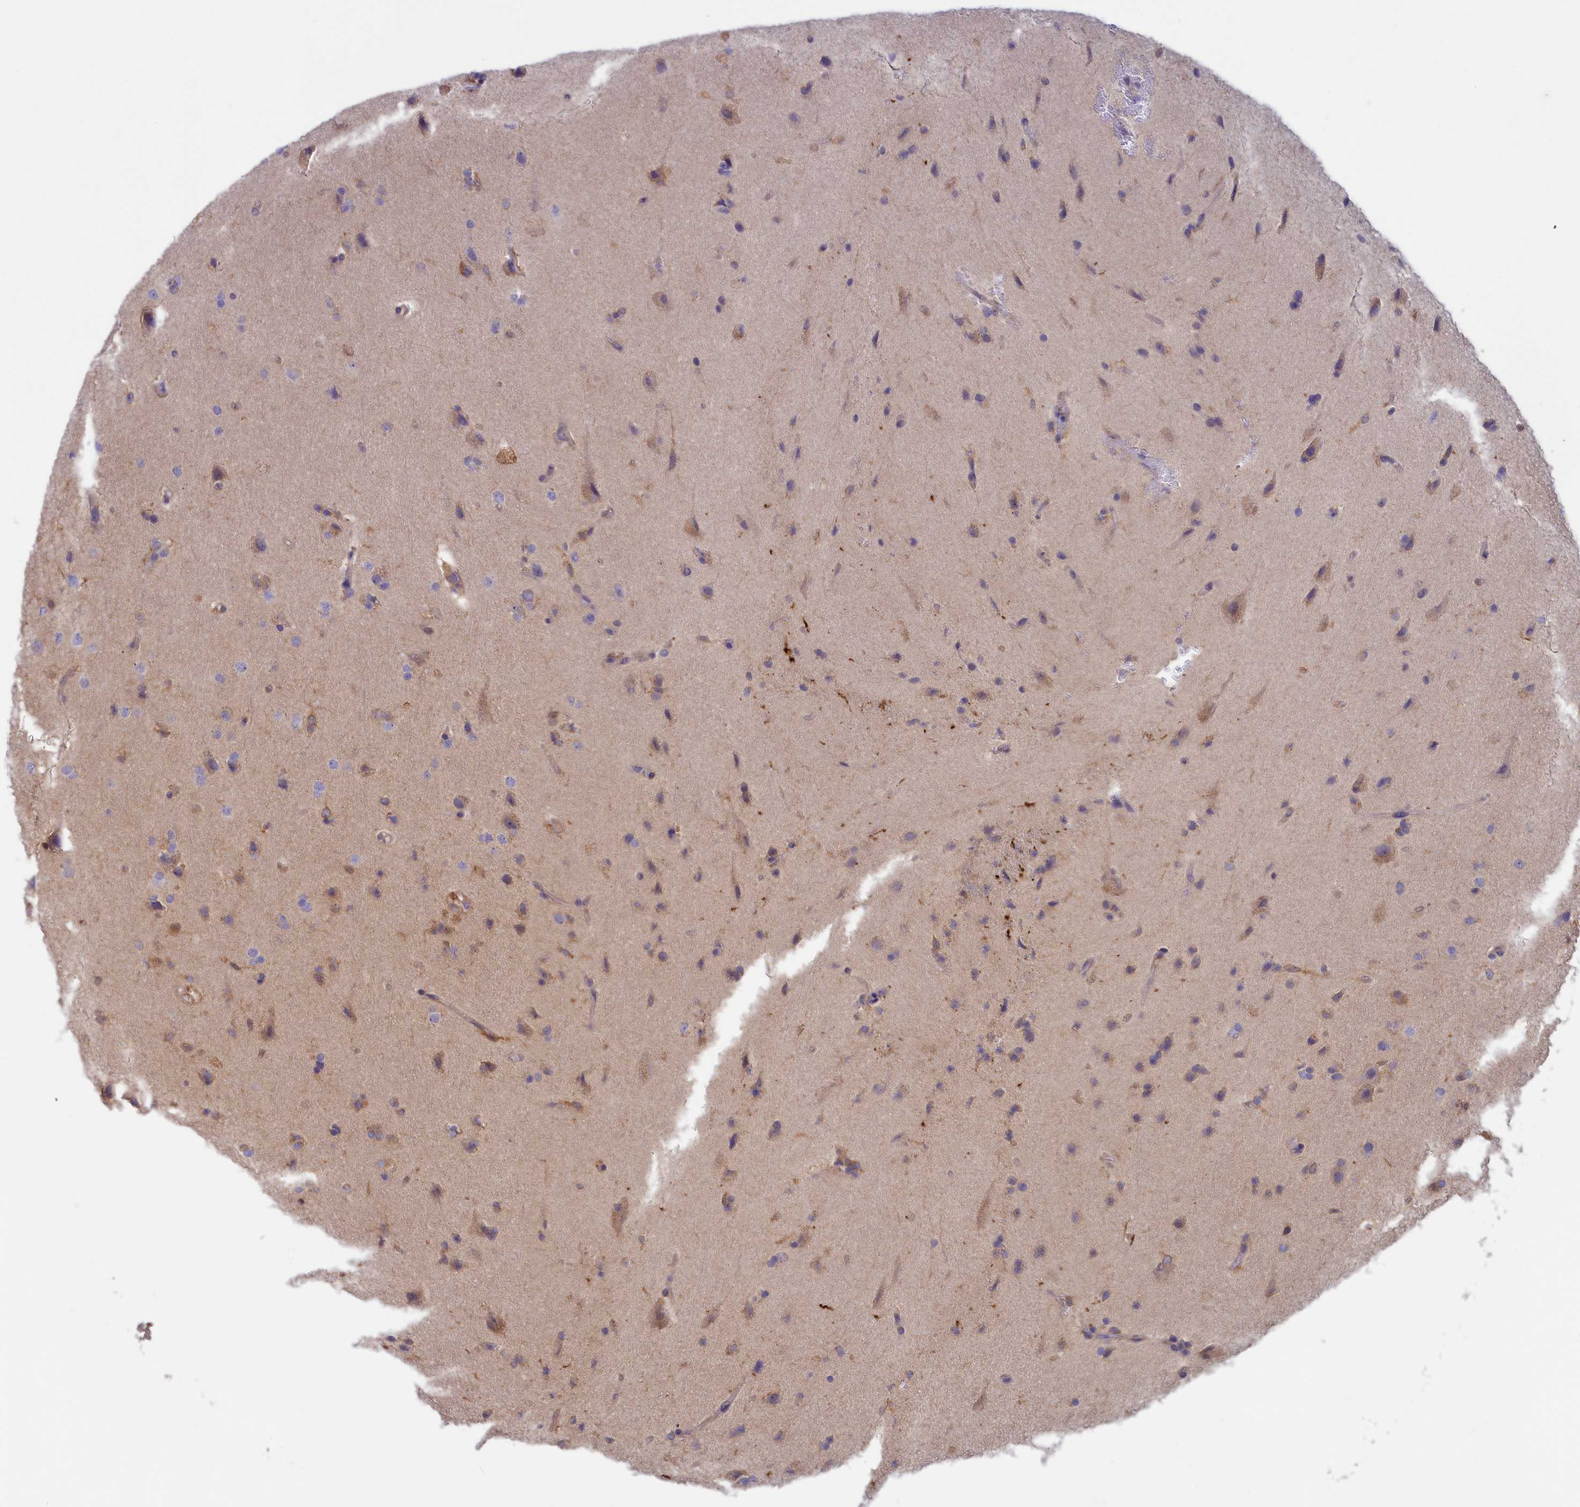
{"staining": {"intensity": "weak", "quantity": "25%-75%", "location": "cytoplasmic/membranous"}, "tissue": "glioma", "cell_type": "Tumor cells", "image_type": "cancer", "snomed": [{"axis": "morphology", "description": "Glioma, malignant, High grade"}, {"axis": "topography", "description": "Brain"}], "caption": "High-grade glioma (malignant) stained with immunohistochemistry shows weak cytoplasmic/membranous staining in about 25%-75% of tumor cells.", "gene": "SYNDIG1L", "patient": {"sex": "male", "age": 72}}